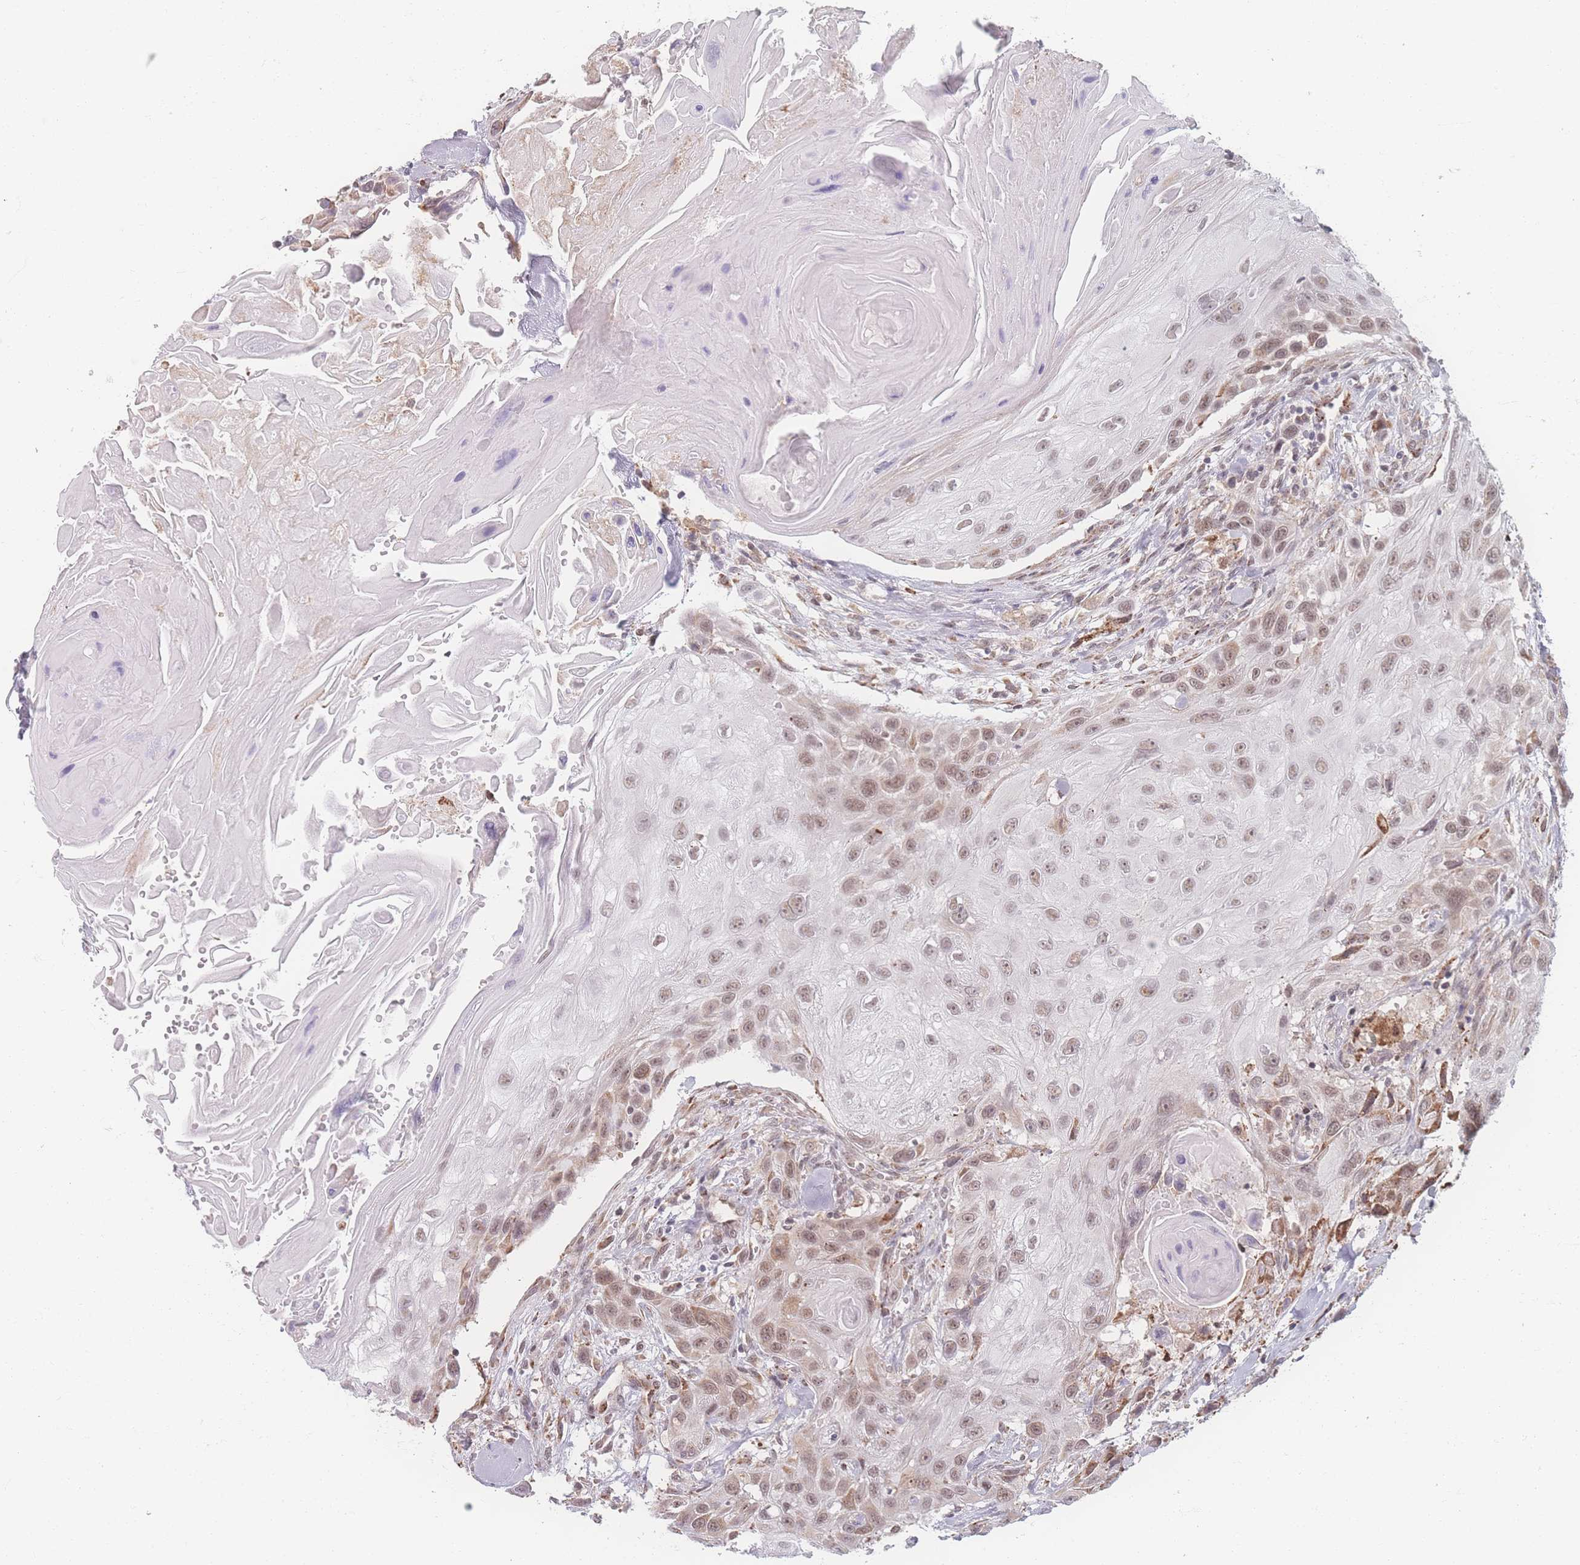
{"staining": {"intensity": "moderate", "quantity": "25%-75%", "location": "nuclear"}, "tissue": "head and neck cancer", "cell_type": "Tumor cells", "image_type": "cancer", "snomed": [{"axis": "morphology", "description": "Squamous cell carcinoma, NOS"}, {"axis": "topography", "description": "Head-Neck"}], "caption": "High-magnification brightfield microscopy of squamous cell carcinoma (head and neck) stained with DAB (brown) and counterstained with hematoxylin (blue). tumor cells exhibit moderate nuclear positivity is identified in approximately25%-75% of cells. (brown staining indicates protein expression, while blue staining denotes nuclei).", "gene": "ZC3H13", "patient": {"sex": "male", "age": 81}}